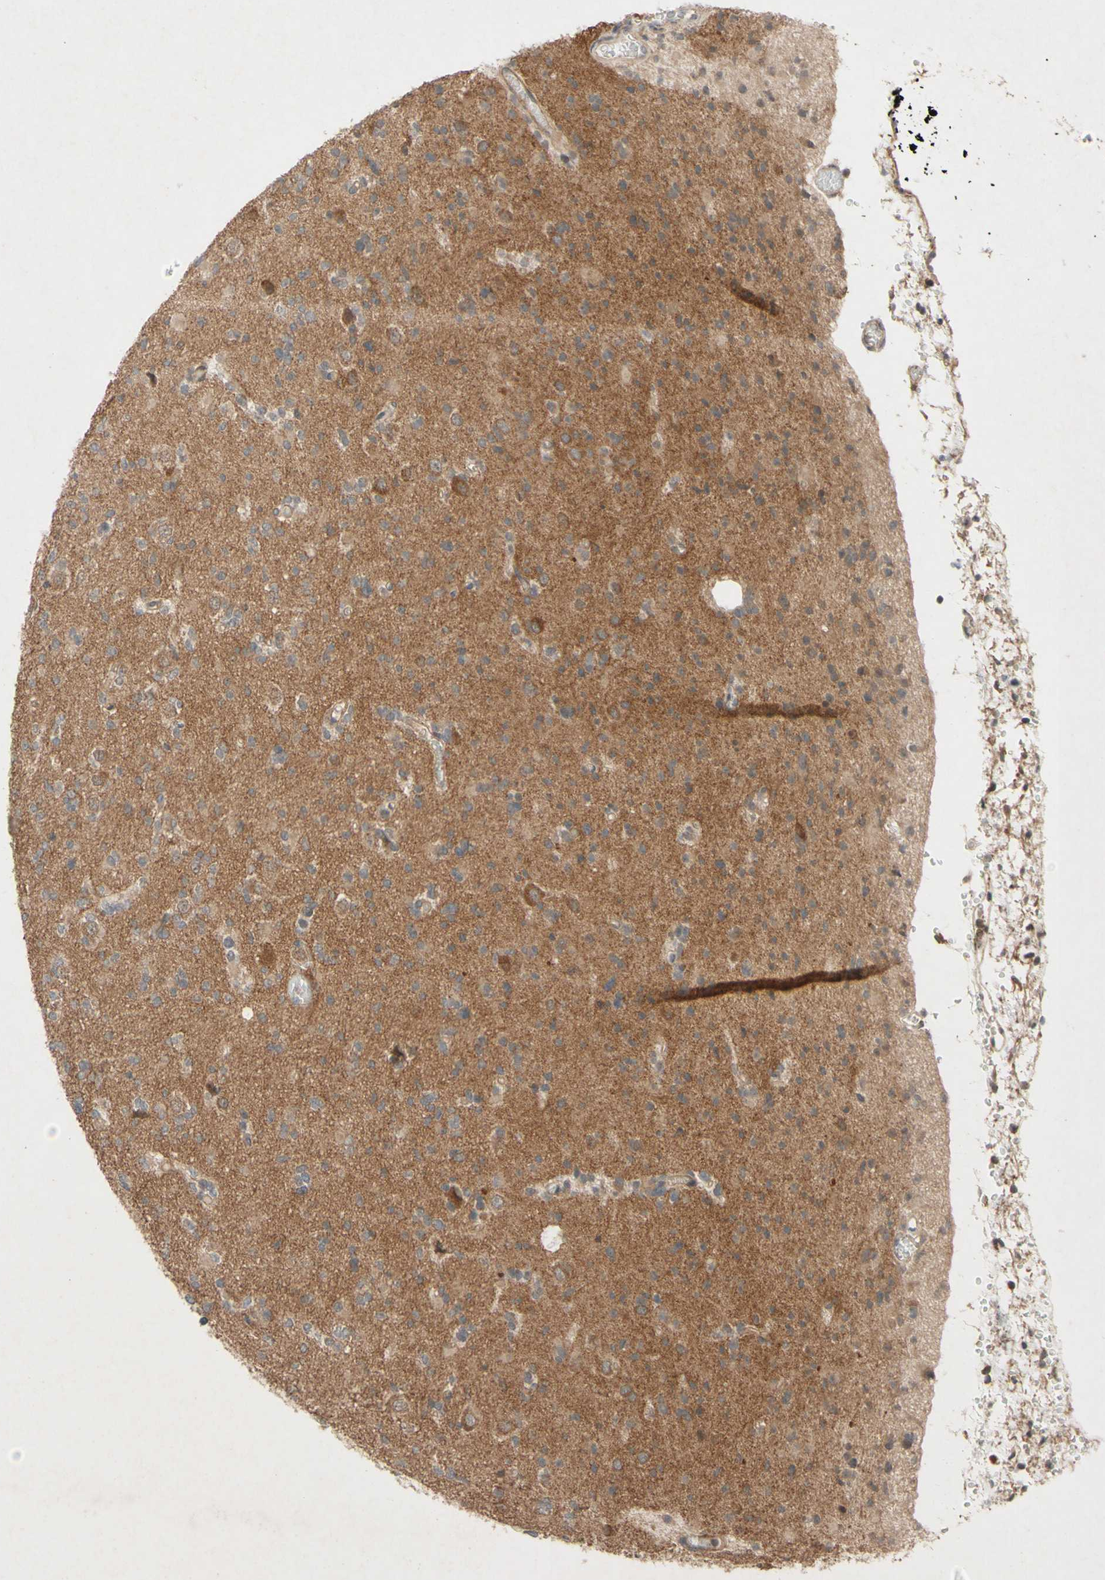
{"staining": {"intensity": "negative", "quantity": "none", "location": "none"}, "tissue": "glioma", "cell_type": "Tumor cells", "image_type": "cancer", "snomed": [{"axis": "morphology", "description": "Glioma, malignant, Low grade"}, {"axis": "topography", "description": "Brain"}], "caption": "A photomicrograph of human malignant glioma (low-grade) is negative for staining in tumor cells.", "gene": "ATP6V1F", "patient": {"sex": "female", "age": 22}}